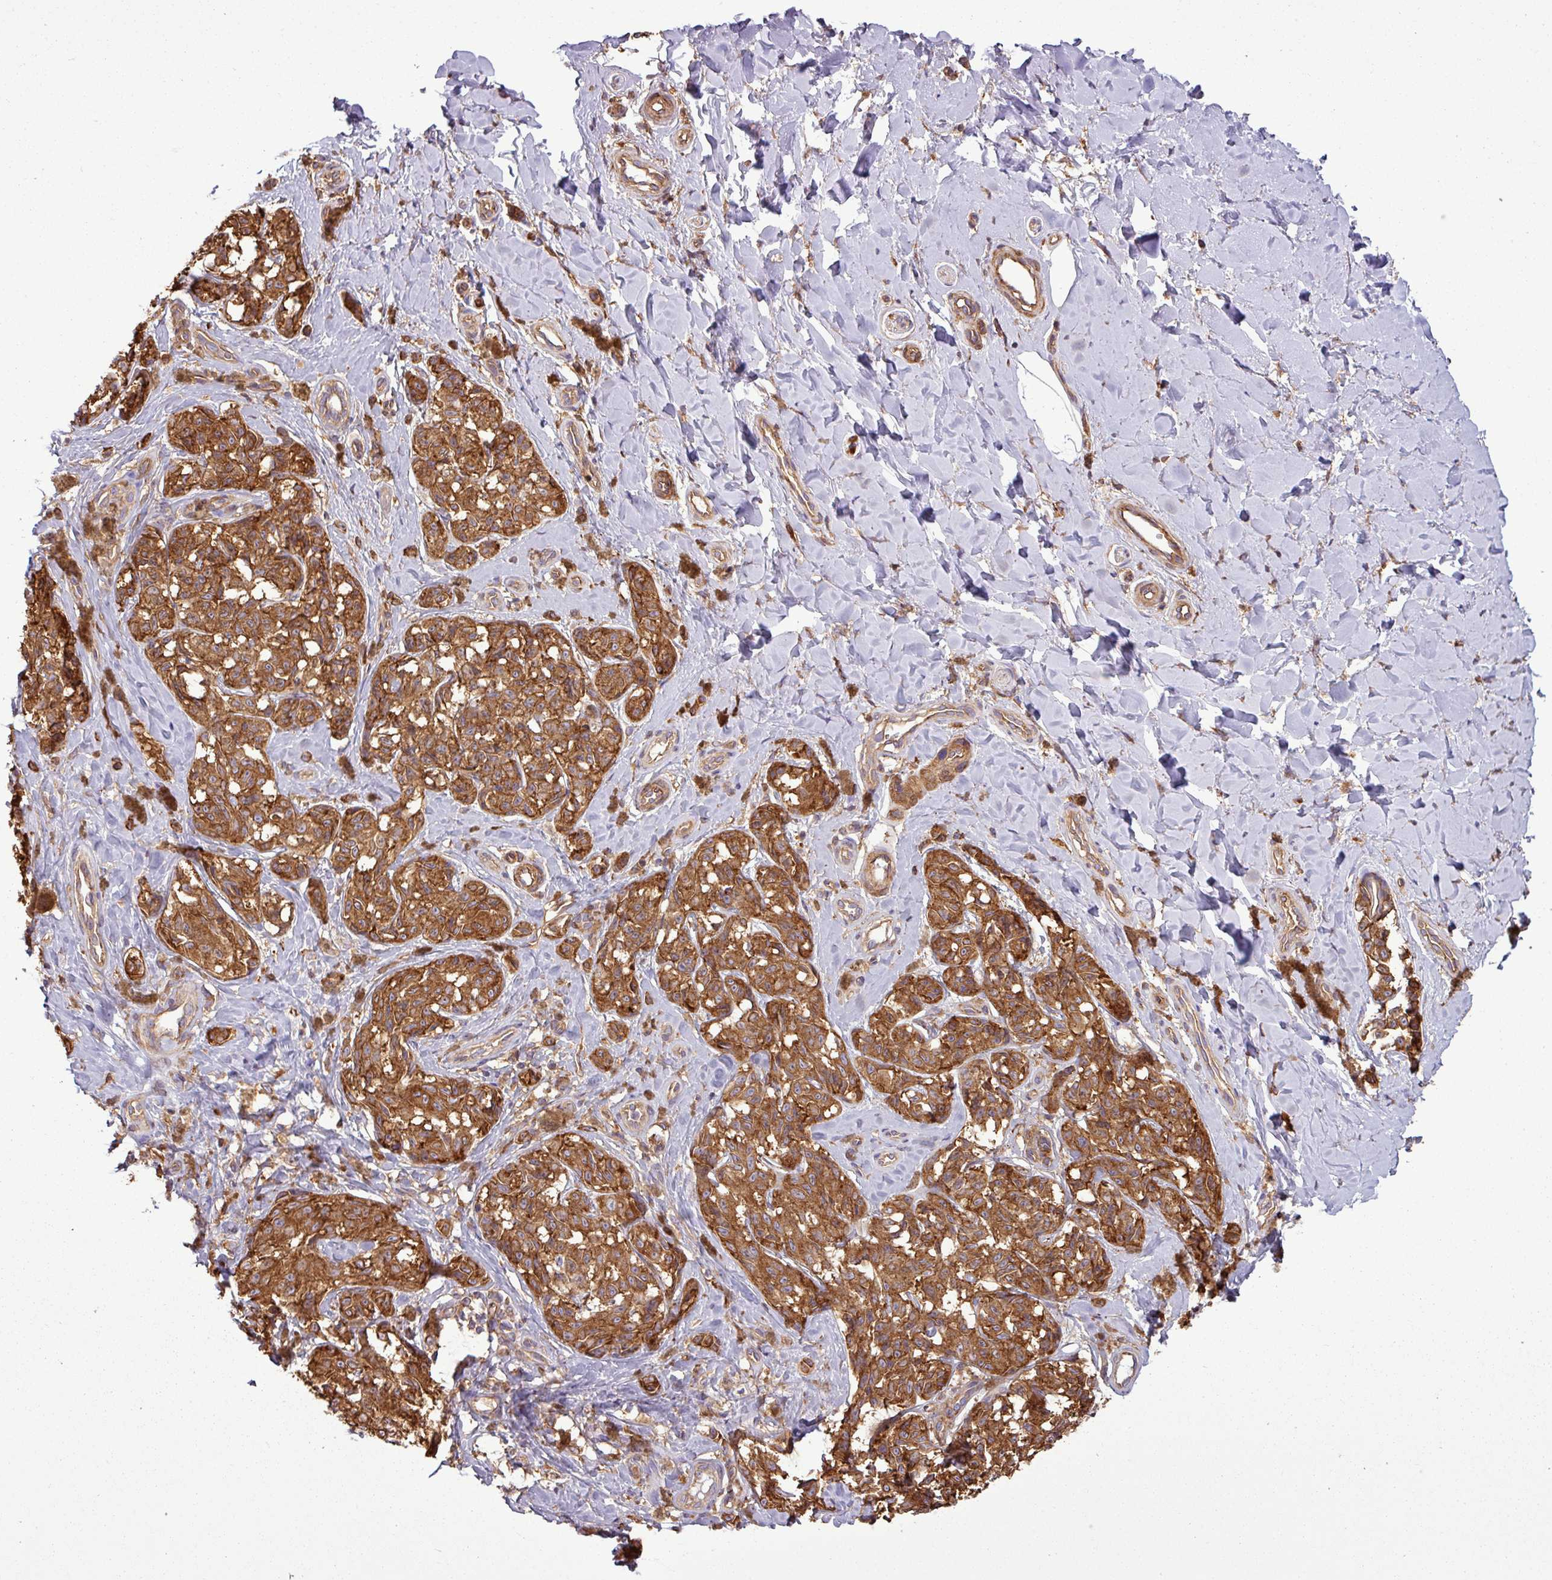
{"staining": {"intensity": "strong", "quantity": ">75%", "location": "cytoplasmic/membranous"}, "tissue": "melanoma", "cell_type": "Tumor cells", "image_type": "cancer", "snomed": [{"axis": "morphology", "description": "Malignant melanoma, NOS"}, {"axis": "topography", "description": "Skin"}], "caption": "A high amount of strong cytoplasmic/membranous positivity is identified in approximately >75% of tumor cells in malignant melanoma tissue.", "gene": "PACSIN2", "patient": {"sex": "female", "age": 65}}